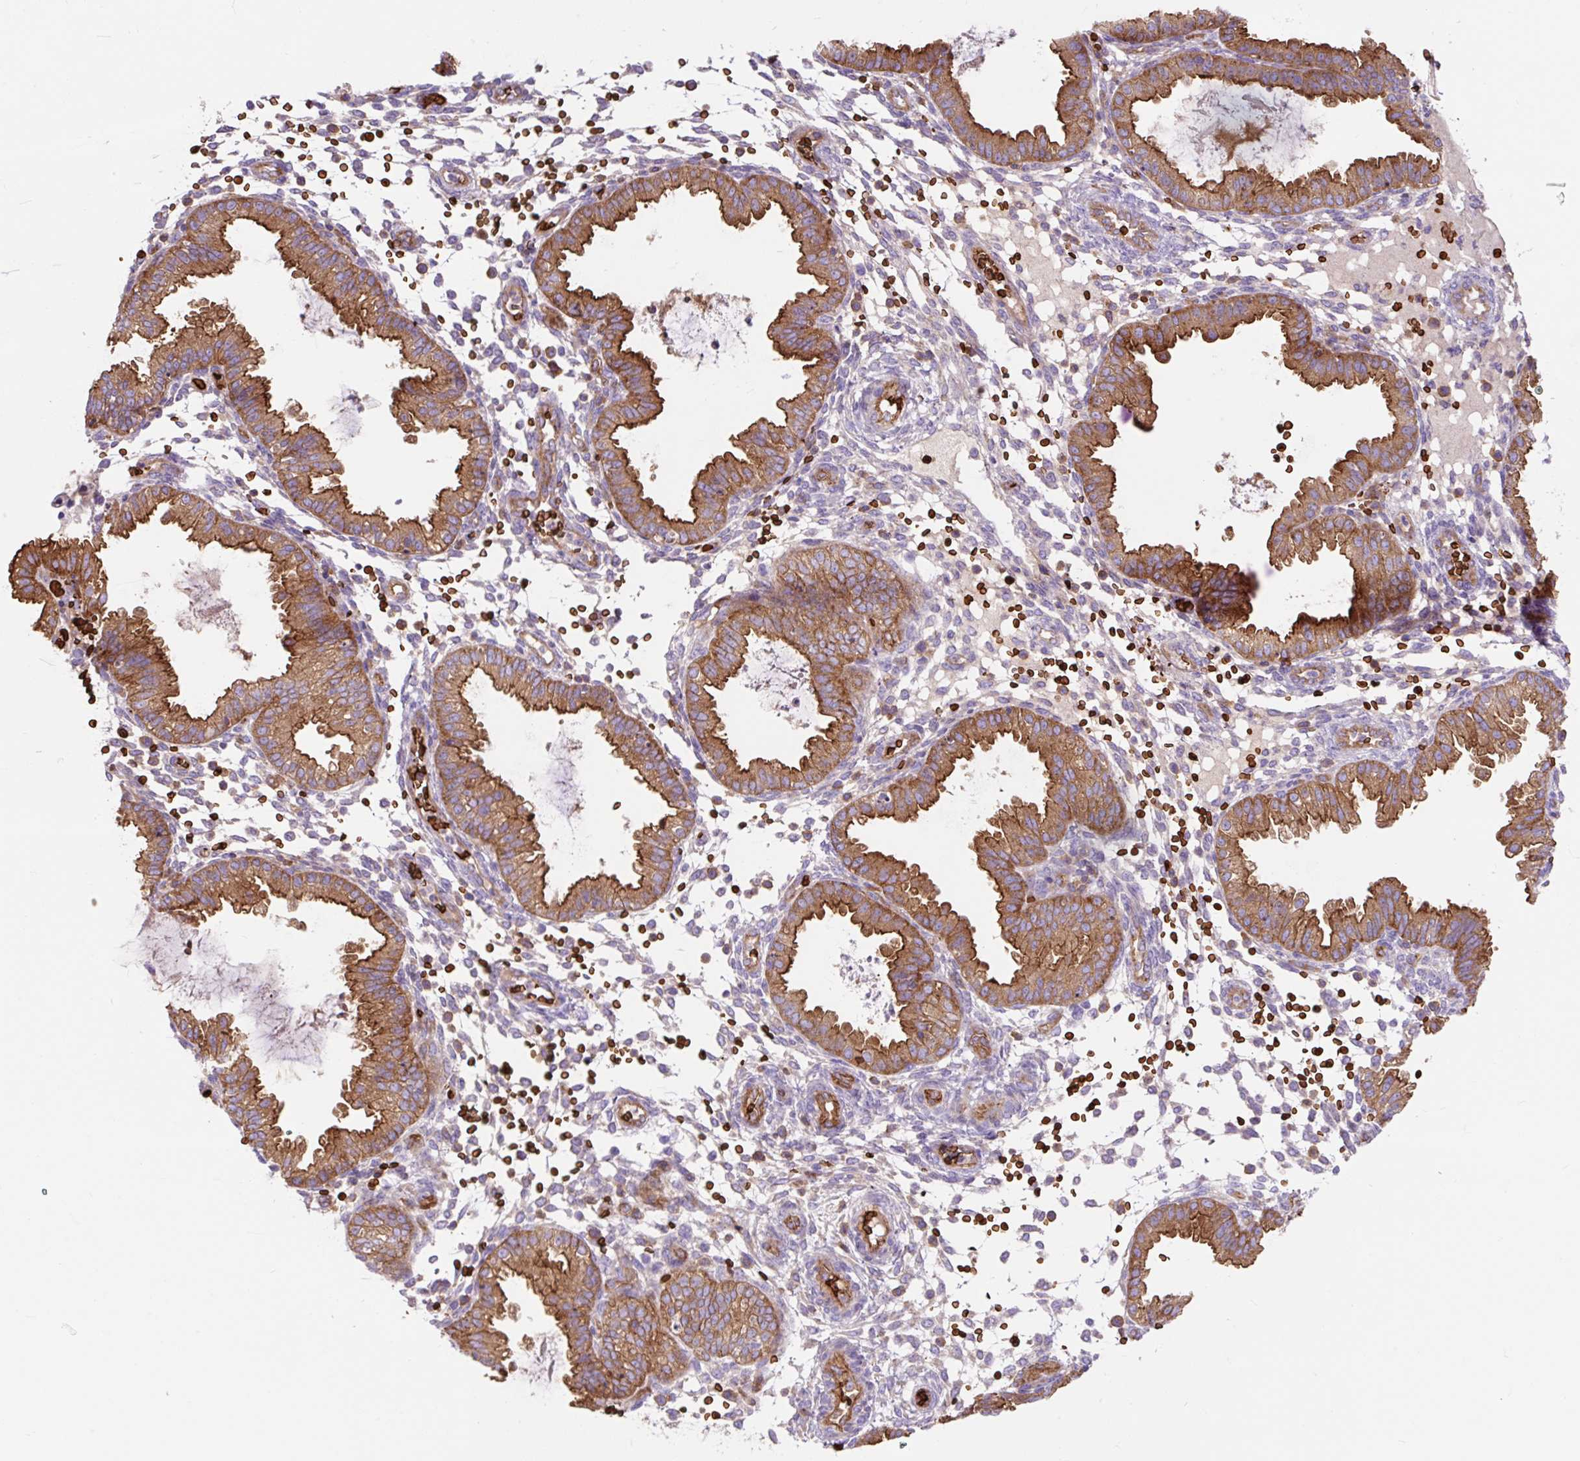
{"staining": {"intensity": "strong", "quantity": "<25%", "location": "cytoplasmic/membranous"}, "tissue": "endometrium", "cell_type": "Cells in endometrial stroma", "image_type": "normal", "snomed": [{"axis": "morphology", "description": "Normal tissue, NOS"}, {"axis": "topography", "description": "Endometrium"}], "caption": "Approximately <25% of cells in endometrial stroma in normal endometrium display strong cytoplasmic/membranous protein positivity as visualized by brown immunohistochemical staining.", "gene": "HIP1R", "patient": {"sex": "female", "age": 33}}